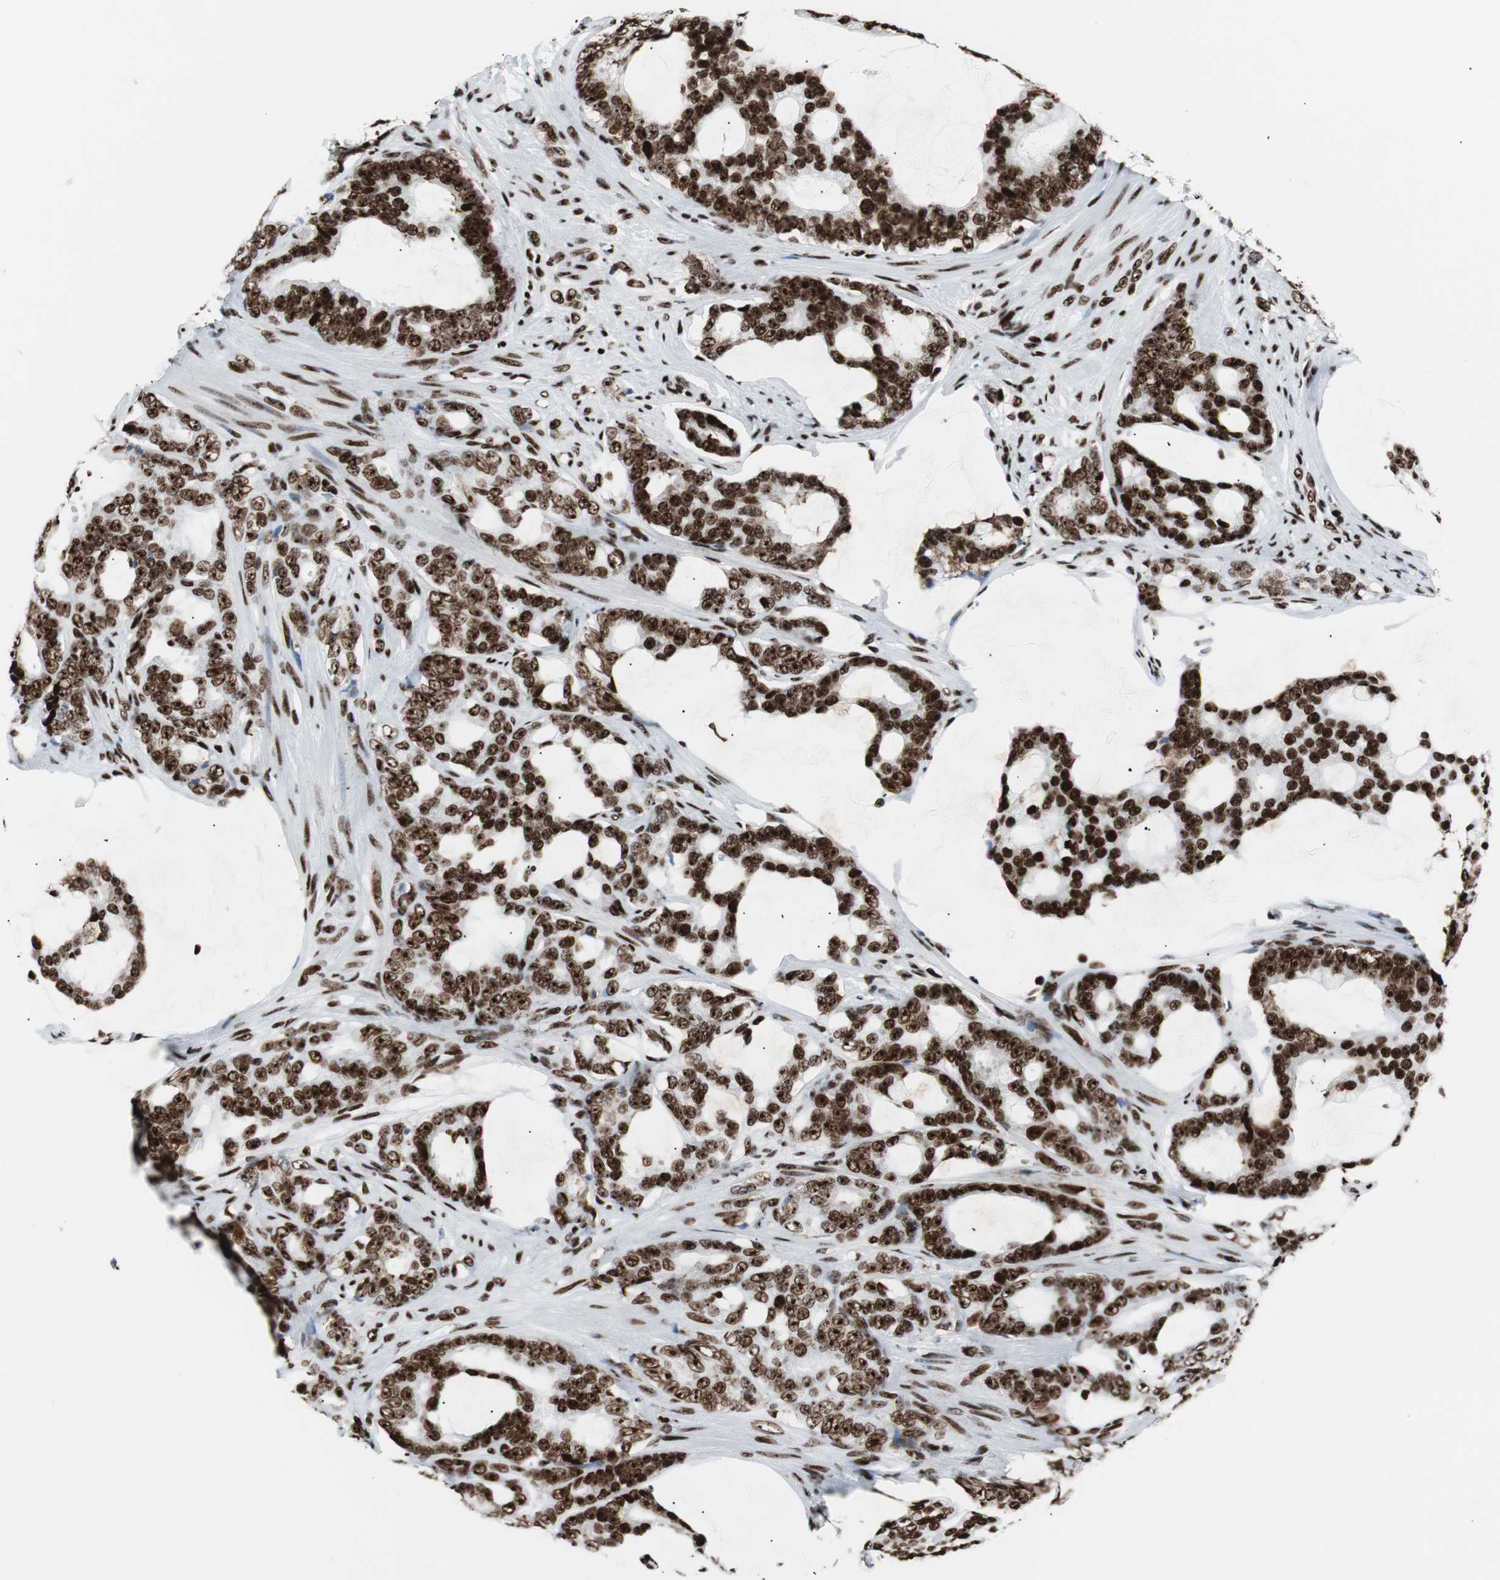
{"staining": {"intensity": "strong", "quantity": ">75%", "location": "nuclear"}, "tissue": "prostate cancer", "cell_type": "Tumor cells", "image_type": "cancer", "snomed": [{"axis": "morphology", "description": "Adenocarcinoma, Low grade"}, {"axis": "topography", "description": "Prostate"}], "caption": "Tumor cells show strong nuclear expression in about >75% of cells in prostate adenocarcinoma (low-grade).", "gene": "NCL", "patient": {"sex": "male", "age": 58}}